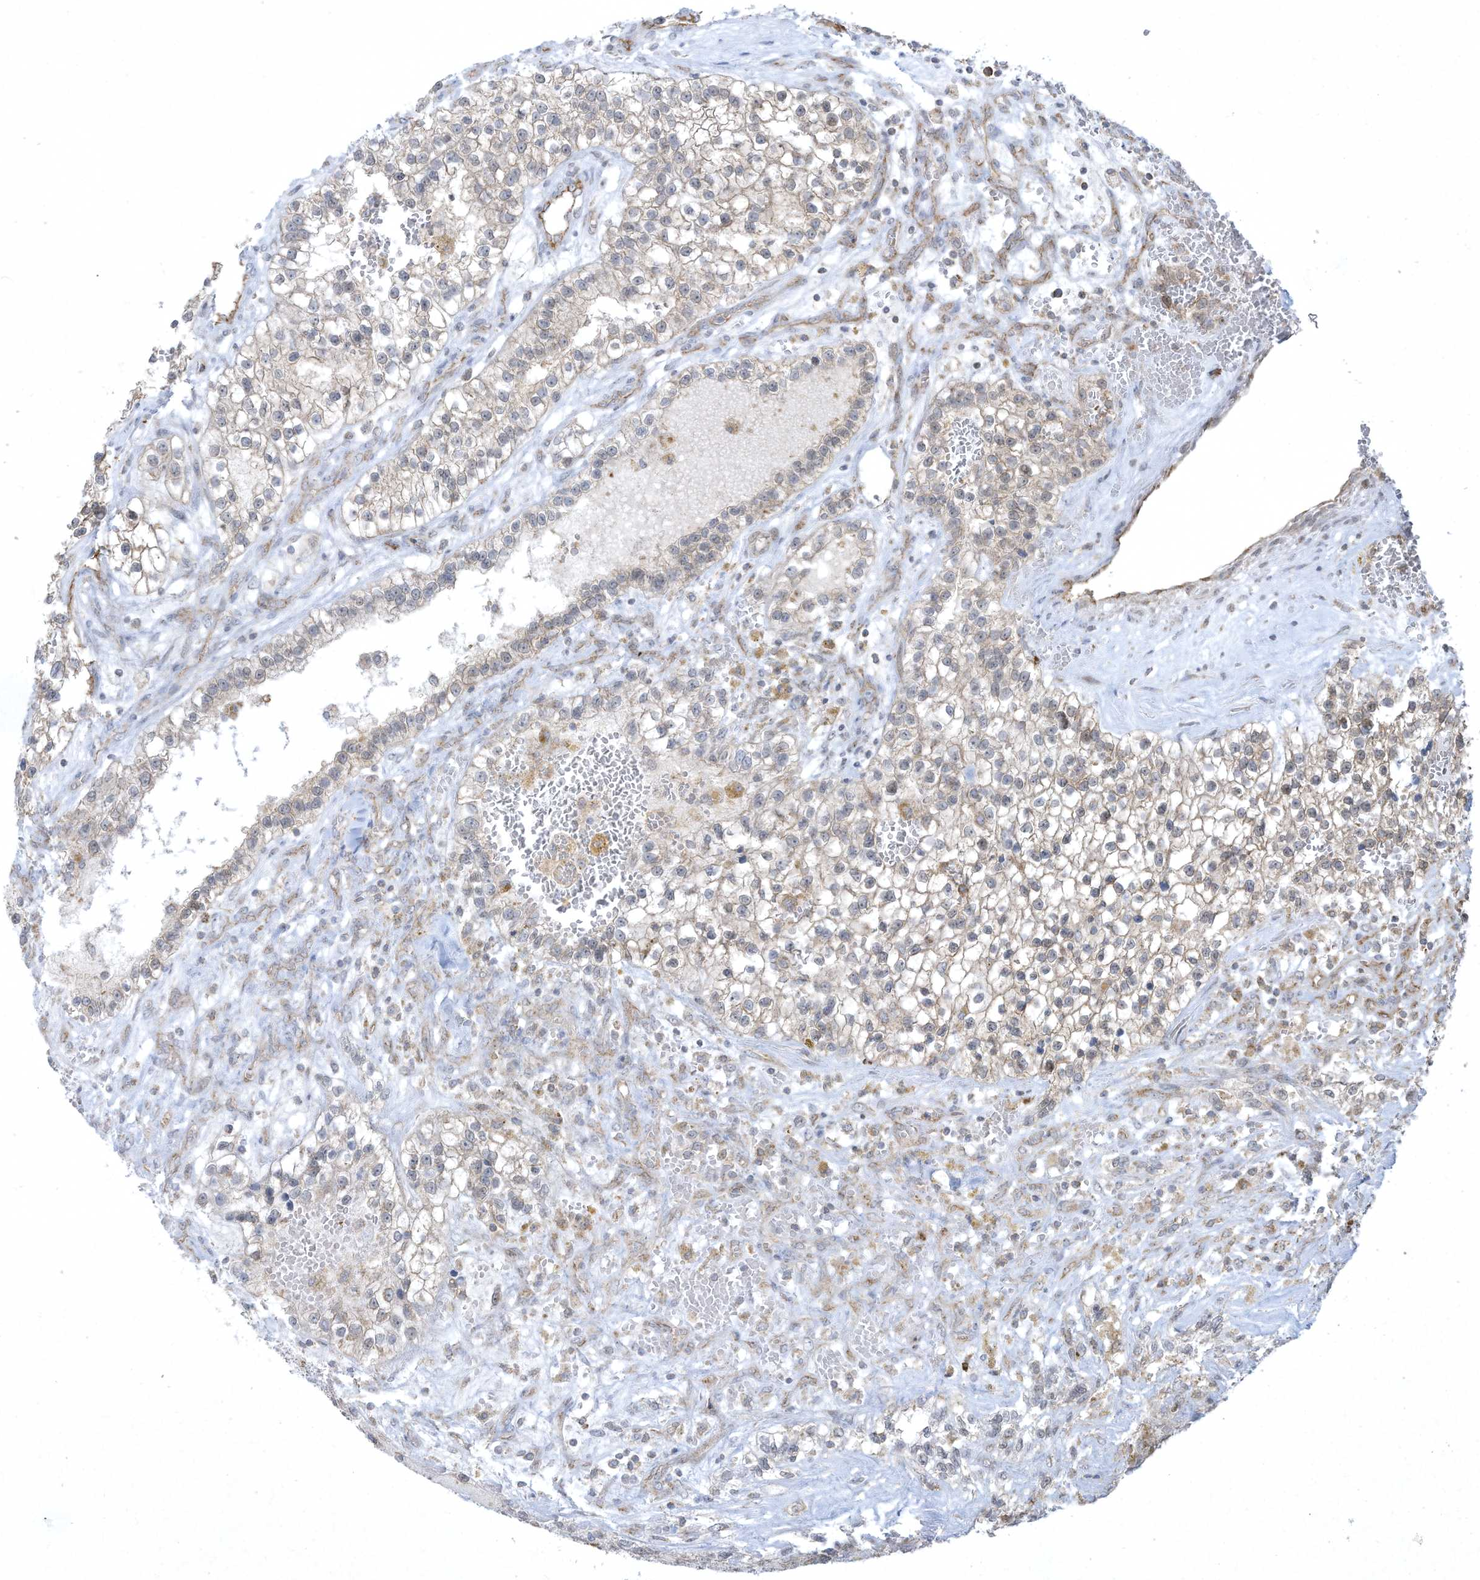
{"staining": {"intensity": "weak", "quantity": "<25%", "location": "cytoplasmic/membranous"}, "tissue": "renal cancer", "cell_type": "Tumor cells", "image_type": "cancer", "snomed": [{"axis": "morphology", "description": "Adenocarcinoma, NOS"}, {"axis": "topography", "description": "Kidney"}], "caption": "The immunohistochemistry (IHC) image has no significant positivity in tumor cells of renal adenocarcinoma tissue. (Stains: DAB immunohistochemistry (IHC) with hematoxylin counter stain, Microscopy: brightfield microscopy at high magnification).", "gene": "CHRNA4", "patient": {"sex": "female", "age": 57}}